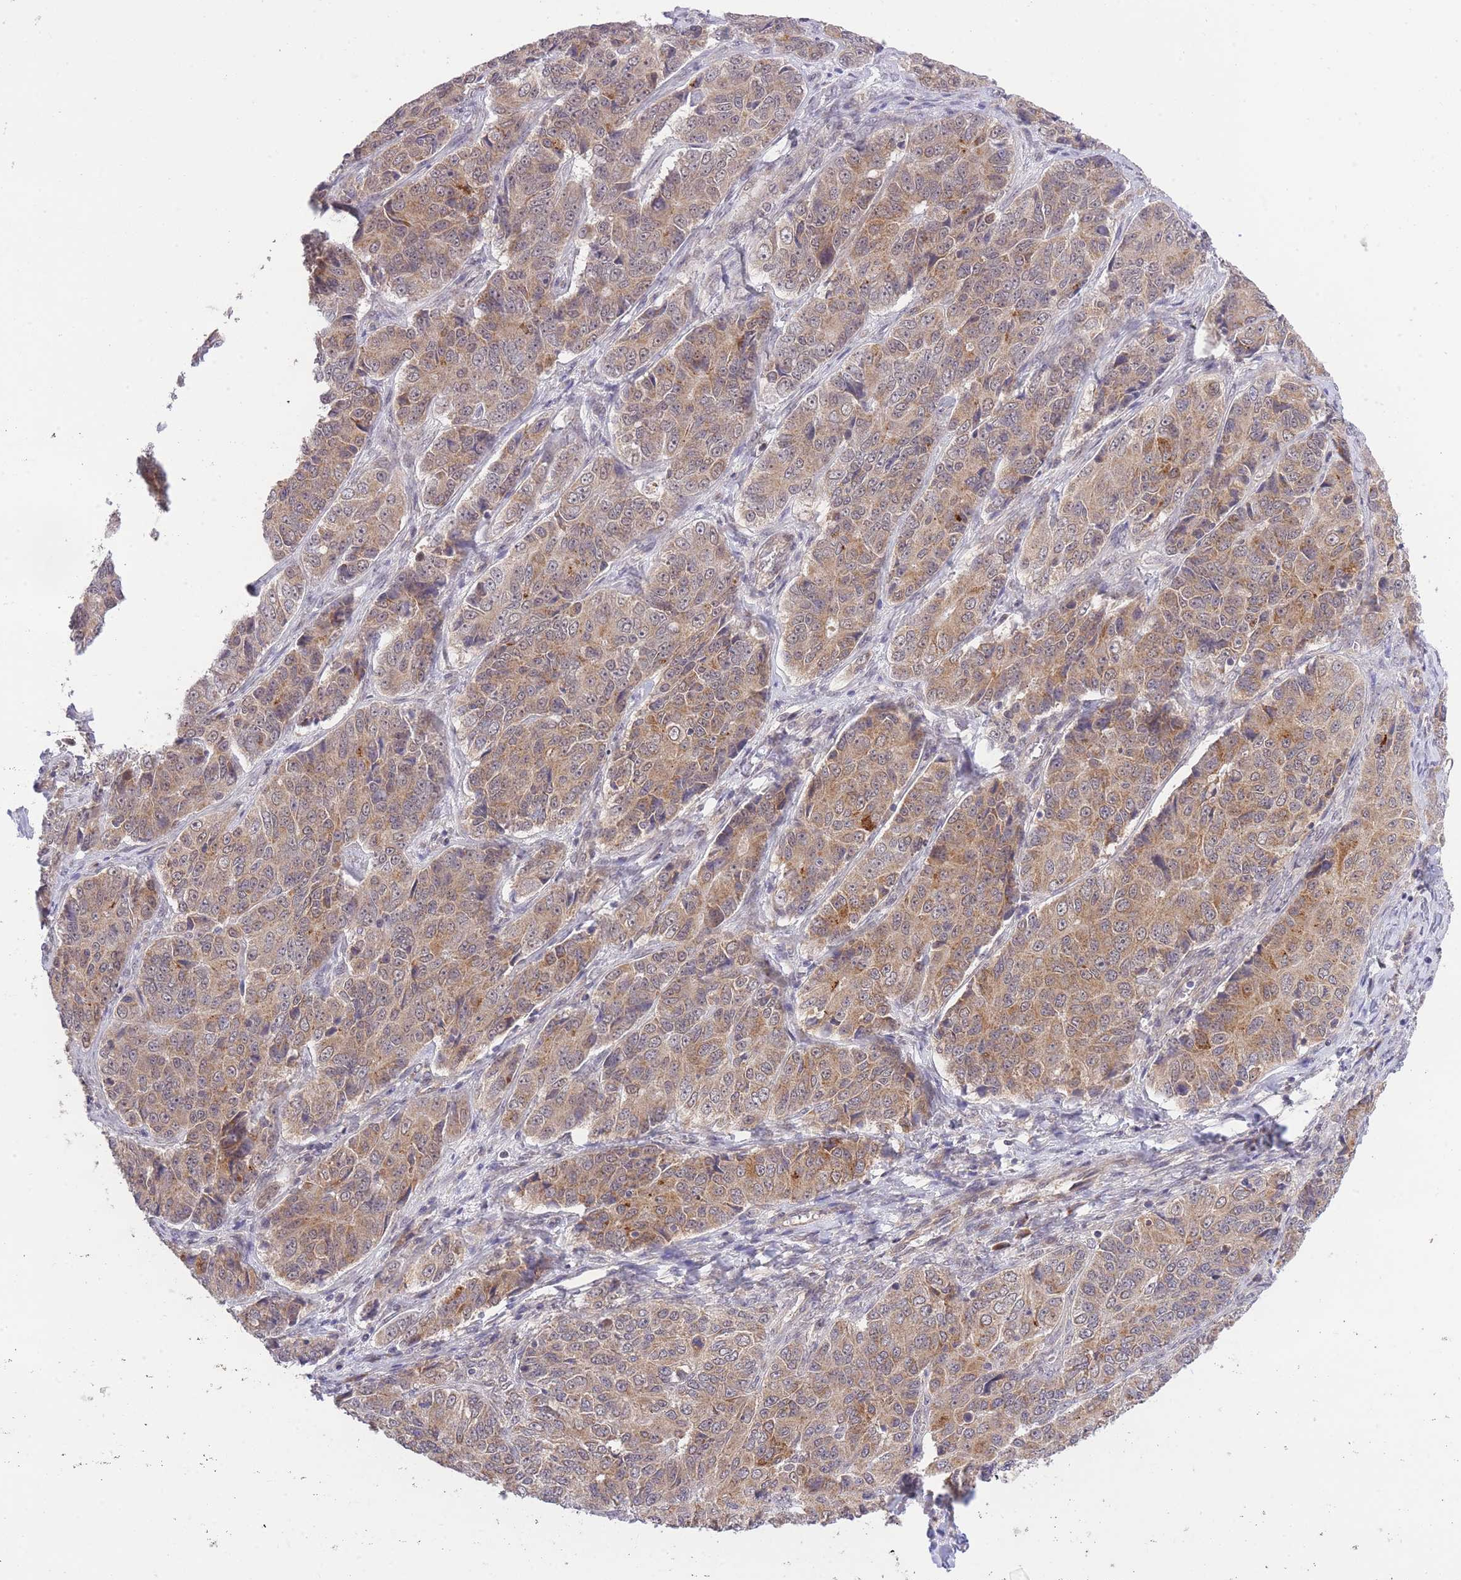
{"staining": {"intensity": "moderate", "quantity": "25%-75%", "location": "cytoplasmic/membranous"}, "tissue": "ovarian cancer", "cell_type": "Tumor cells", "image_type": "cancer", "snomed": [{"axis": "morphology", "description": "Carcinoma, endometroid"}, {"axis": "topography", "description": "Ovary"}], "caption": "Ovarian endometroid carcinoma stained for a protein (brown) displays moderate cytoplasmic/membranous positive expression in approximately 25%-75% of tumor cells.", "gene": "ELOA2", "patient": {"sex": "female", "age": 51}}